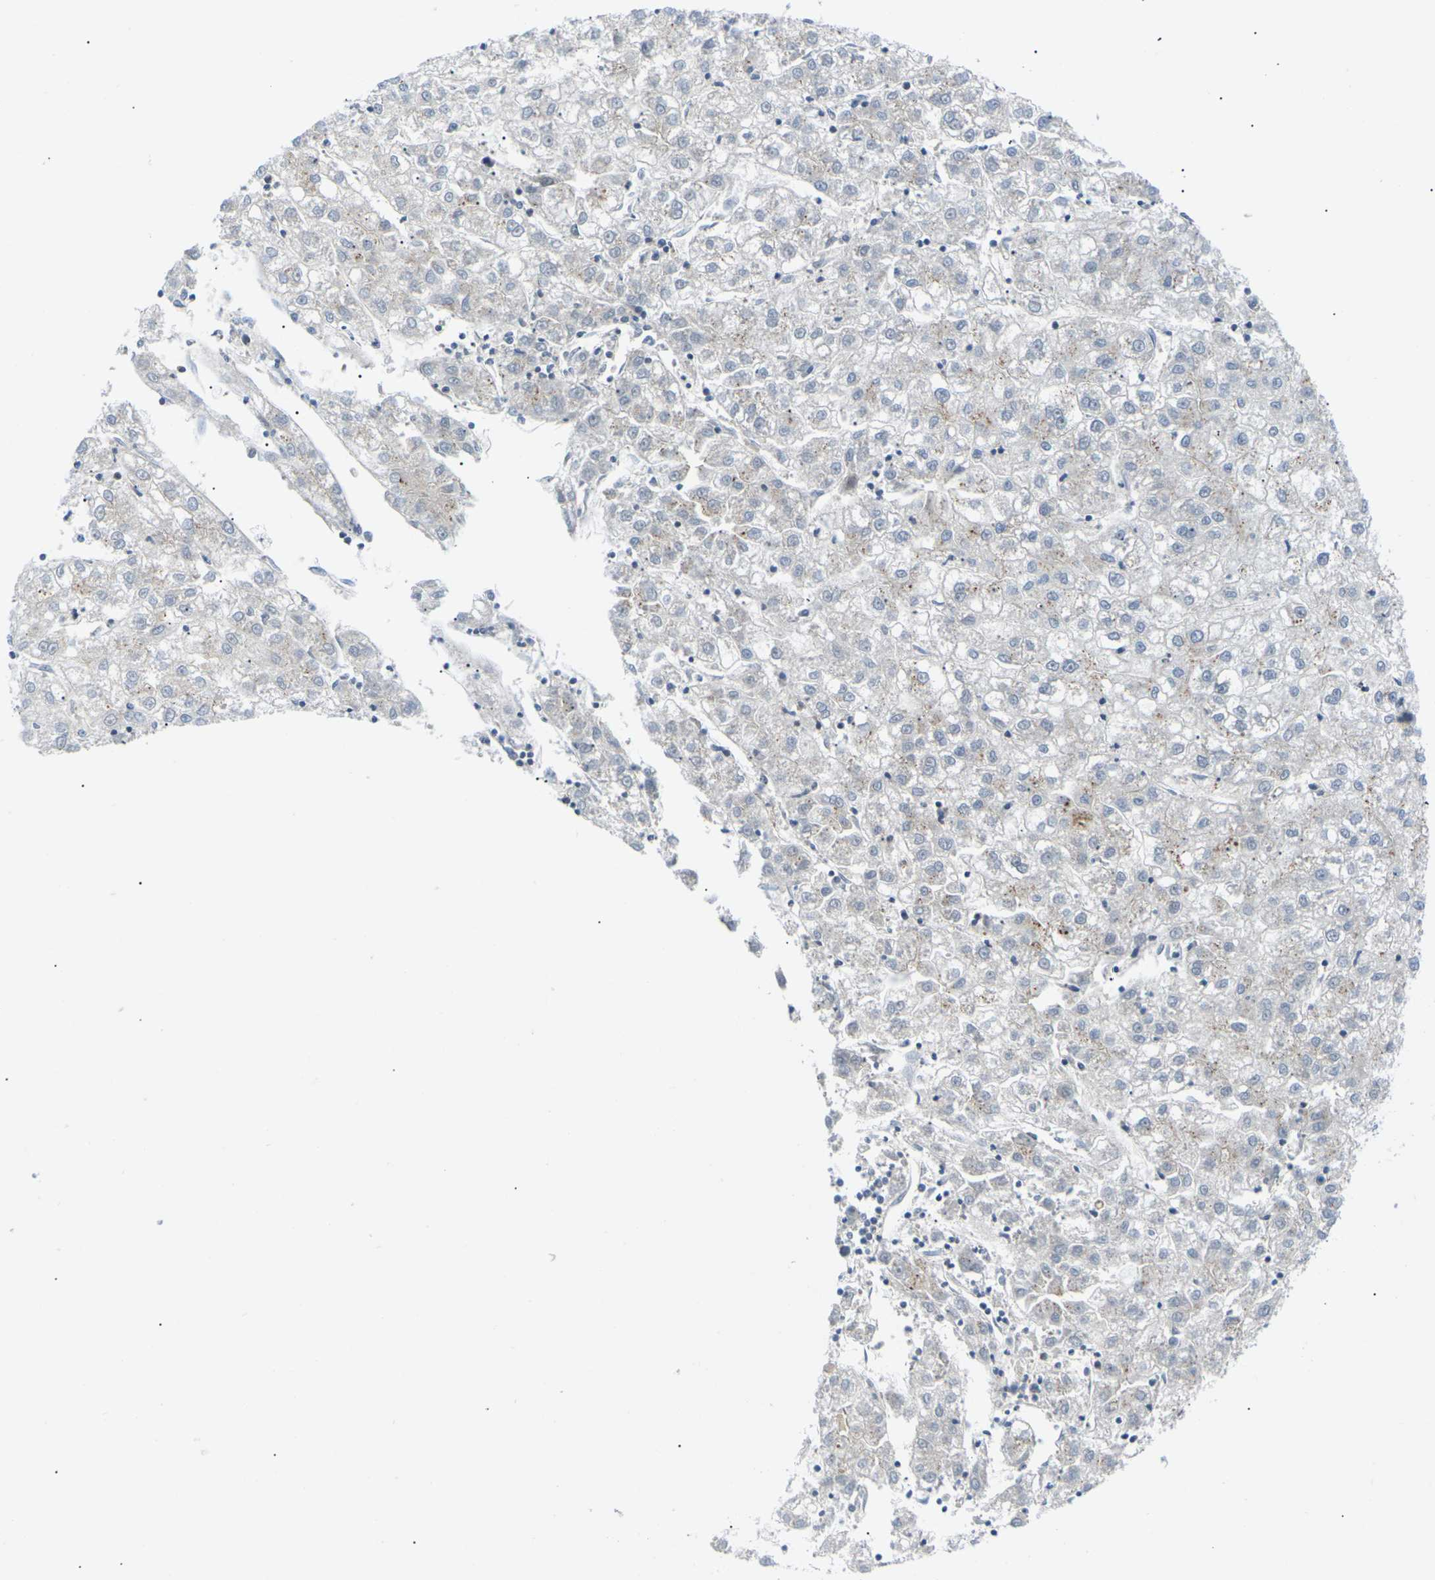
{"staining": {"intensity": "weak", "quantity": "<25%", "location": "cytoplasmic/membranous"}, "tissue": "liver cancer", "cell_type": "Tumor cells", "image_type": "cancer", "snomed": [{"axis": "morphology", "description": "Carcinoma, Hepatocellular, NOS"}, {"axis": "topography", "description": "Liver"}], "caption": "Photomicrograph shows no protein staining in tumor cells of hepatocellular carcinoma (liver) tissue.", "gene": "RPS6KA3", "patient": {"sex": "male", "age": 72}}